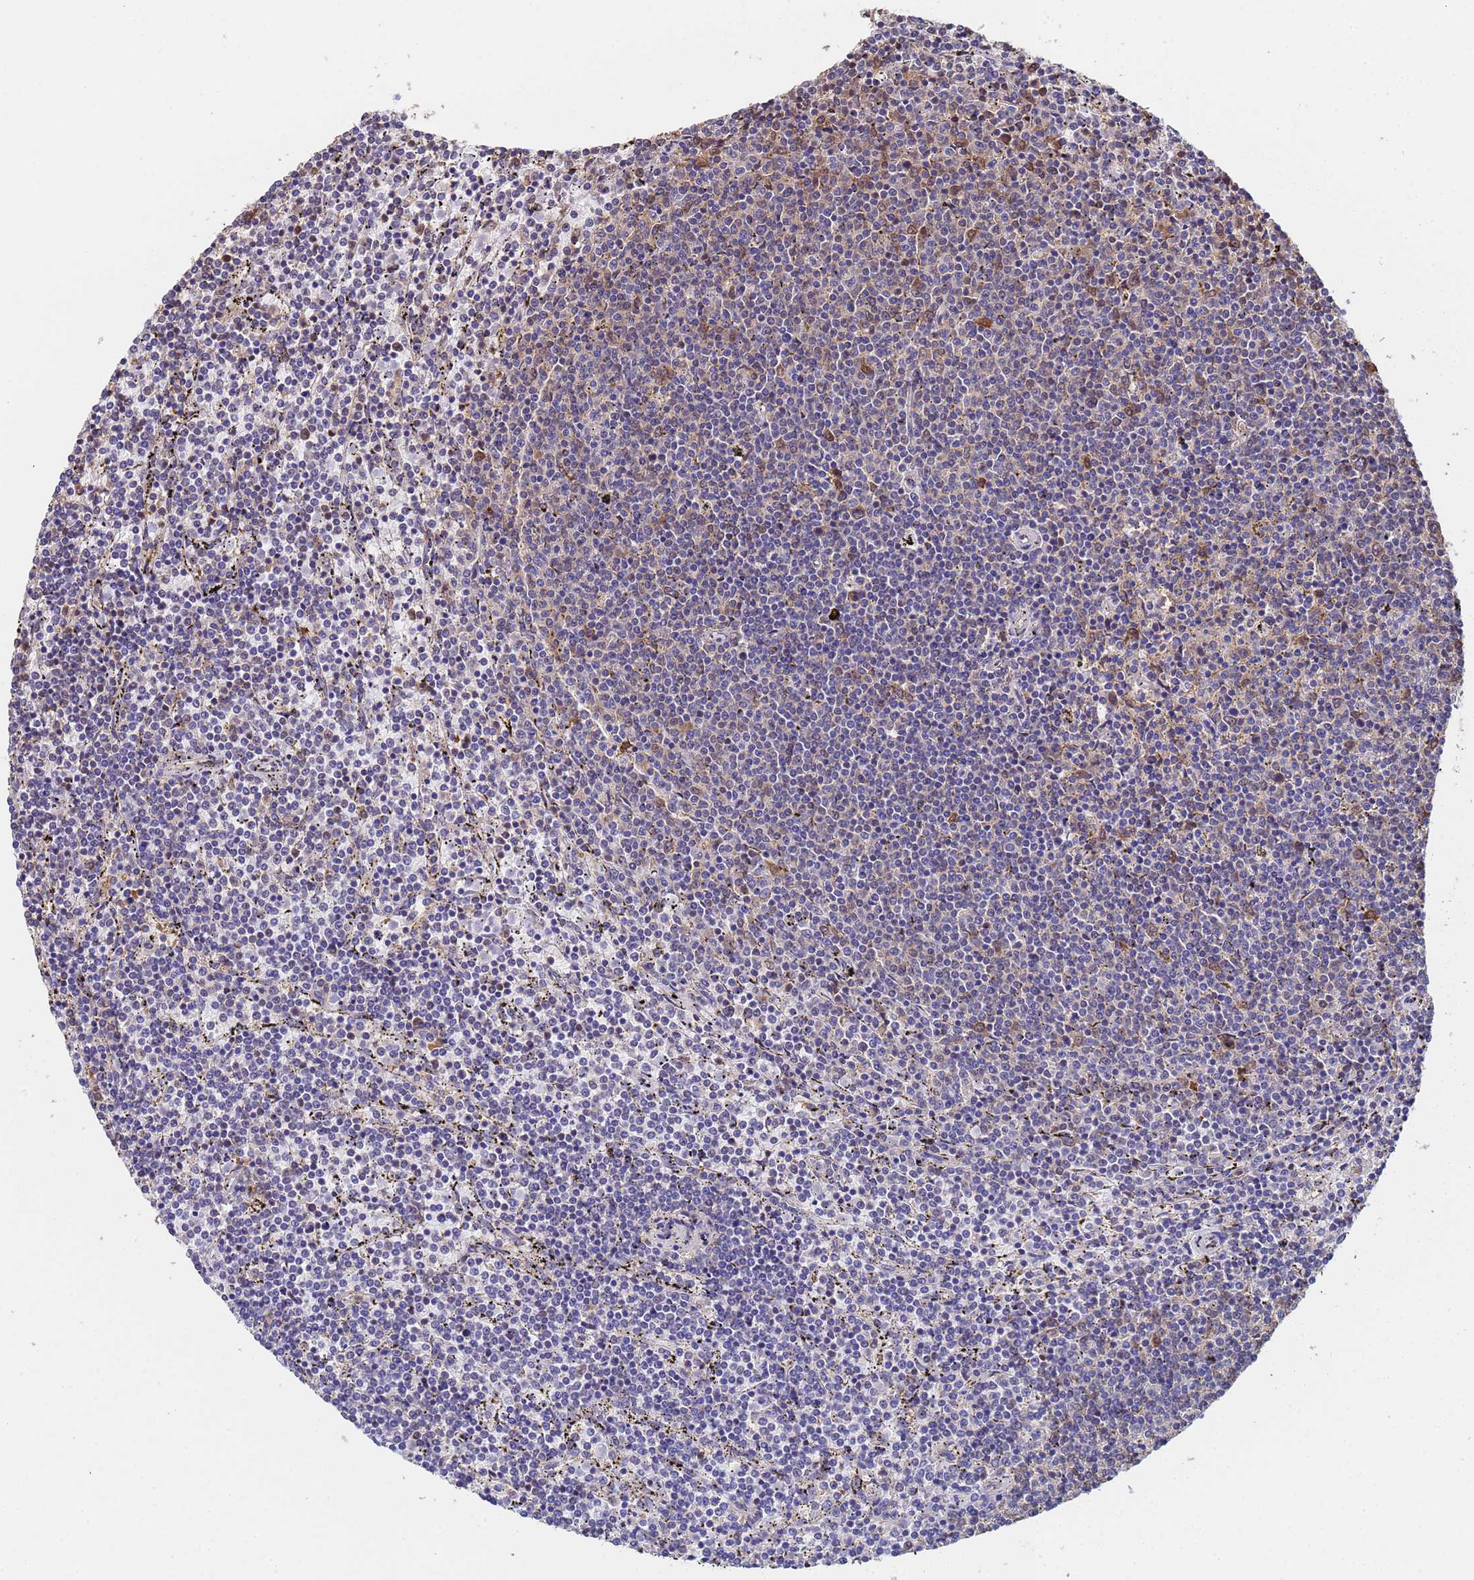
{"staining": {"intensity": "weak", "quantity": "<25%", "location": "cytoplasmic/membranous"}, "tissue": "lymphoma", "cell_type": "Tumor cells", "image_type": "cancer", "snomed": [{"axis": "morphology", "description": "Malignant lymphoma, non-Hodgkin's type, Low grade"}, {"axis": "topography", "description": "Spleen"}], "caption": "This micrograph is of lymphoma stained with immunohistochemistry to label a protein in brown with the nuclei are counter-stained blue. There is no positivity in tumor cells. (DAB (3,3'-diaminobenzidine) immunohistochemistry (IHC), high magnification).", "gene": "FAM25A", "patient": {"sex": "female", "age": 50}}